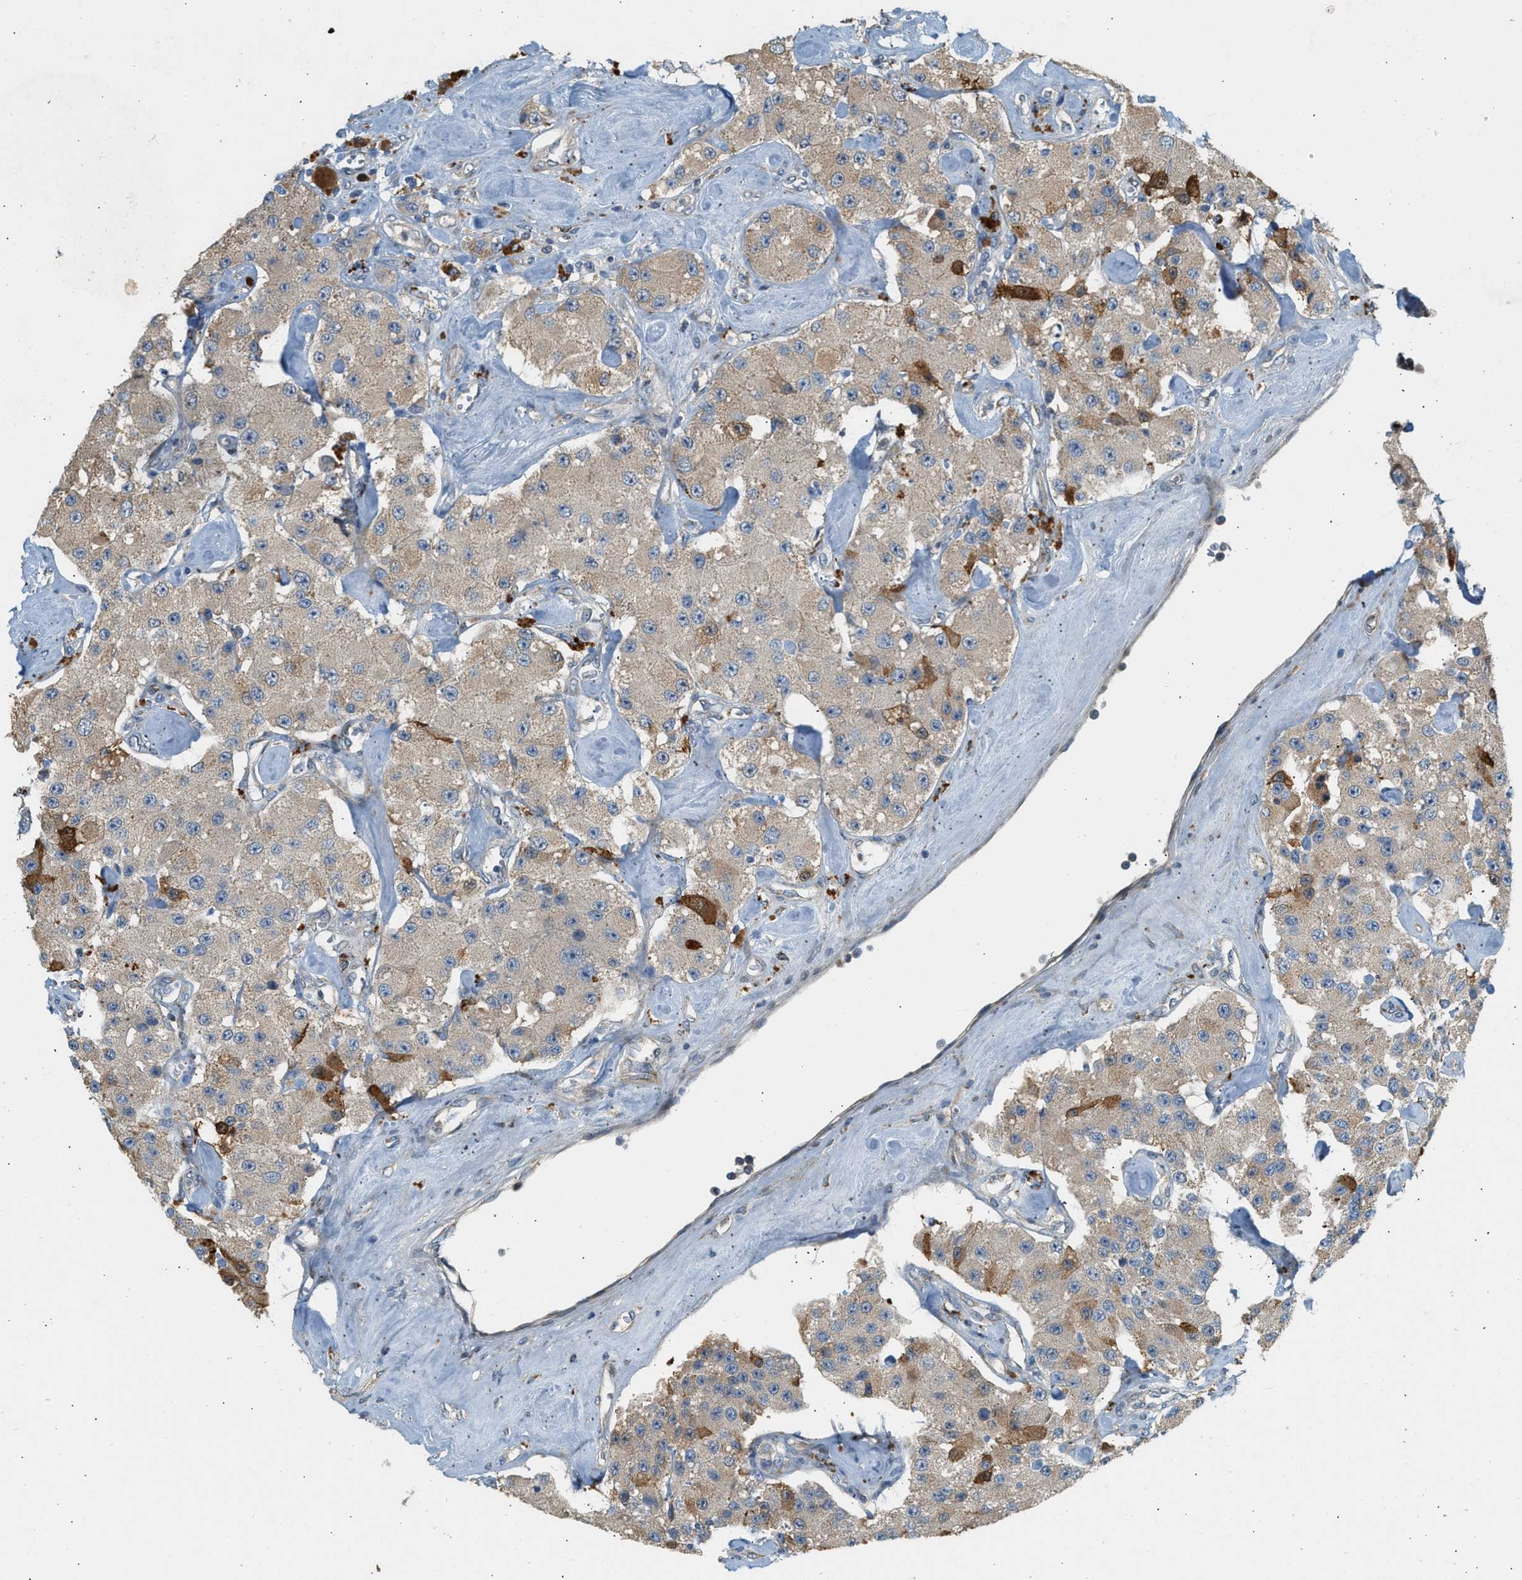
{"staining": {"intensity": "weak", "quantity": ">75%", "location": "cytoplasmic/membranous"}, "tissue": "carcinoid", "cell_type": "Tumor cells", "image_type": "cancer", "snomed": [{"axis": "morphology", "description": "Carcinoid, malignant, NOS"}, {"axis": "topography", "description": "Pancreas"}], "caption": "Immunohistochemical staining of carcinoid shows low levels of weak cytoplasmic/membranous protein expression in approximately >75% of tumor cells.", "gene": "CTSB", "patient": {"sex": "male", "age": 41}}